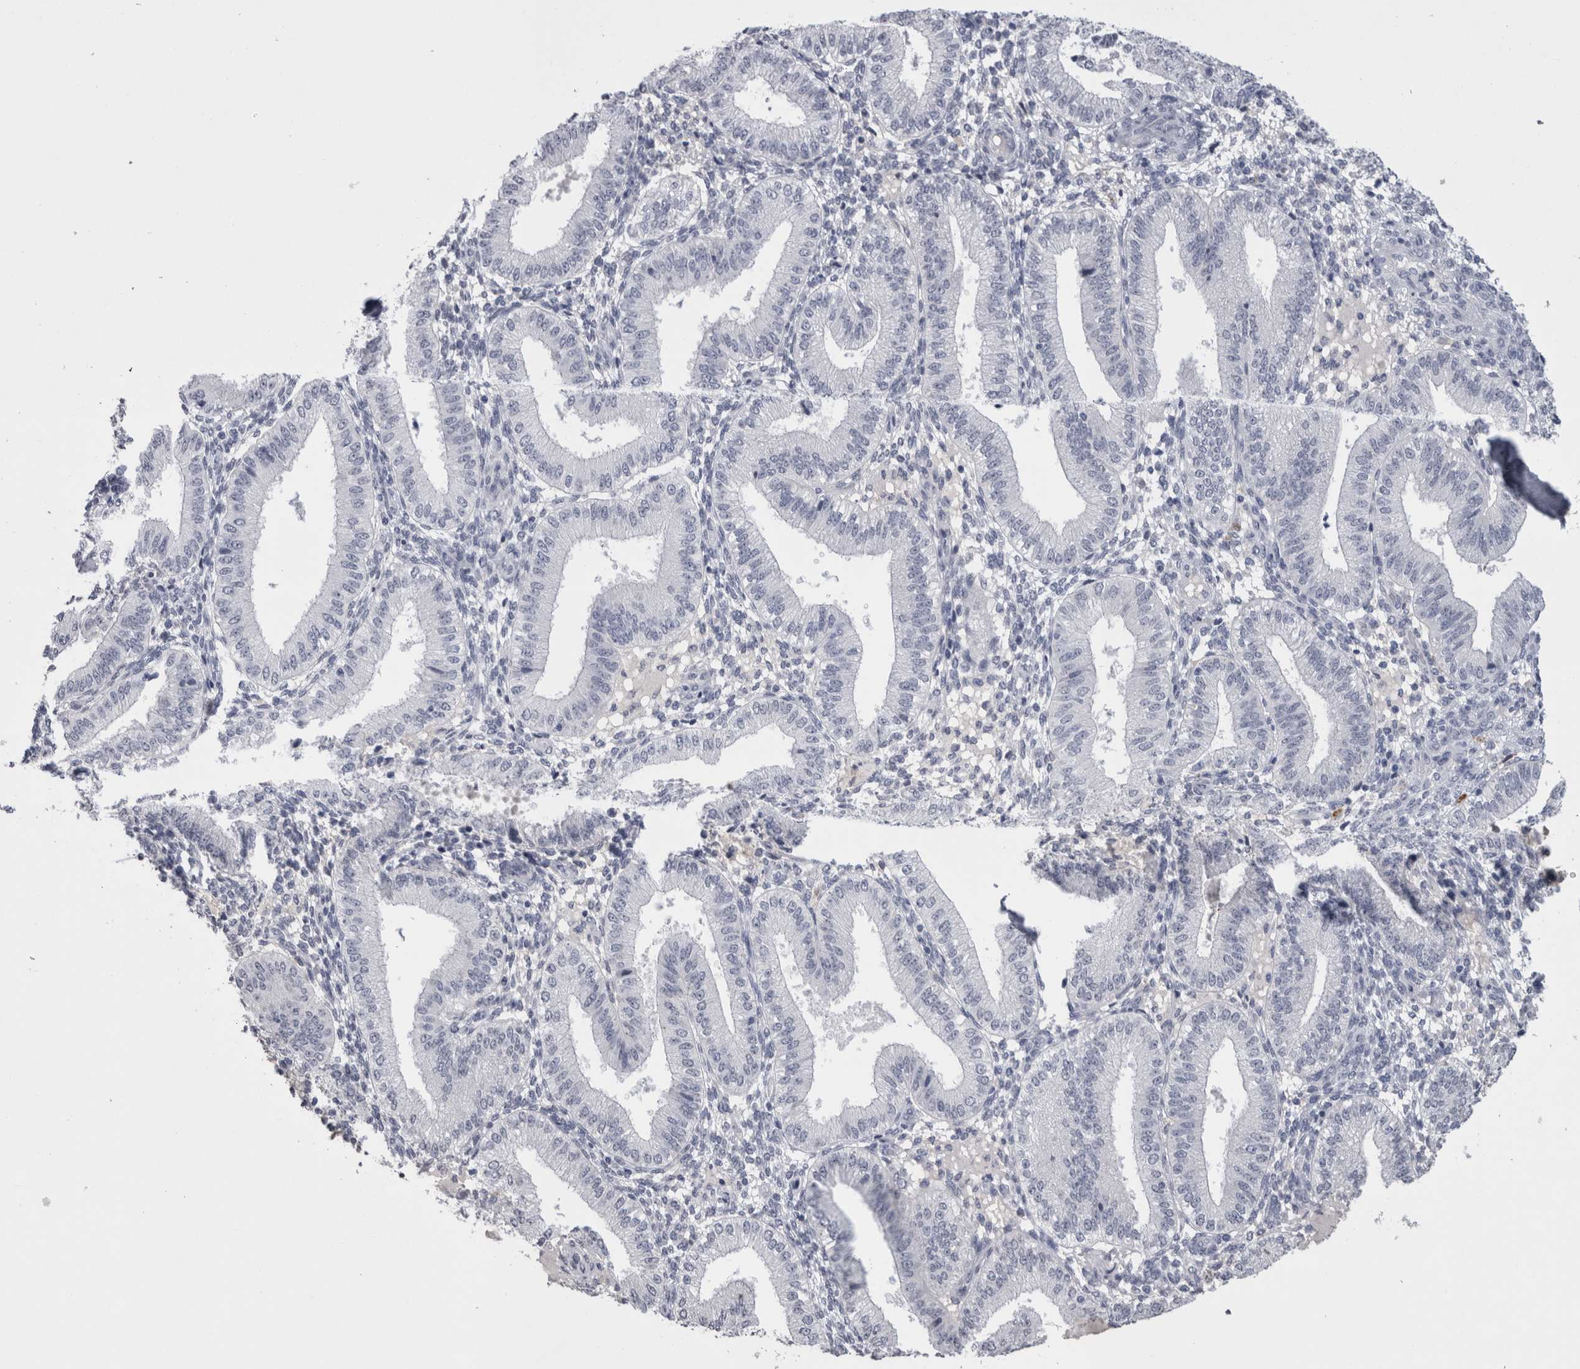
{"staining": {"intensity": "negative", "quantity": "none", "location": "none"}, "tissue": "endometrium", "cell_type": "Cells in endometrial stroma", "image_type": "normal", "snomed": [{"axis": "morphology", "description": "Normal tissue, NOS"}, {"axis": "topography", "description": "Endometrium"}], "caption": "High magnification brightfield microscopy of benign endometrium stained with DAB (3,3'-diaminobenzidine) (brown) and counterstained with hematoxylin (blue): cells in endometrial stroma show no significant expression. (Brightfield microscopy of DAB IHC at high magnification).", "gene": "PAX5", "patient": {"sex": "female", "age": 39}}